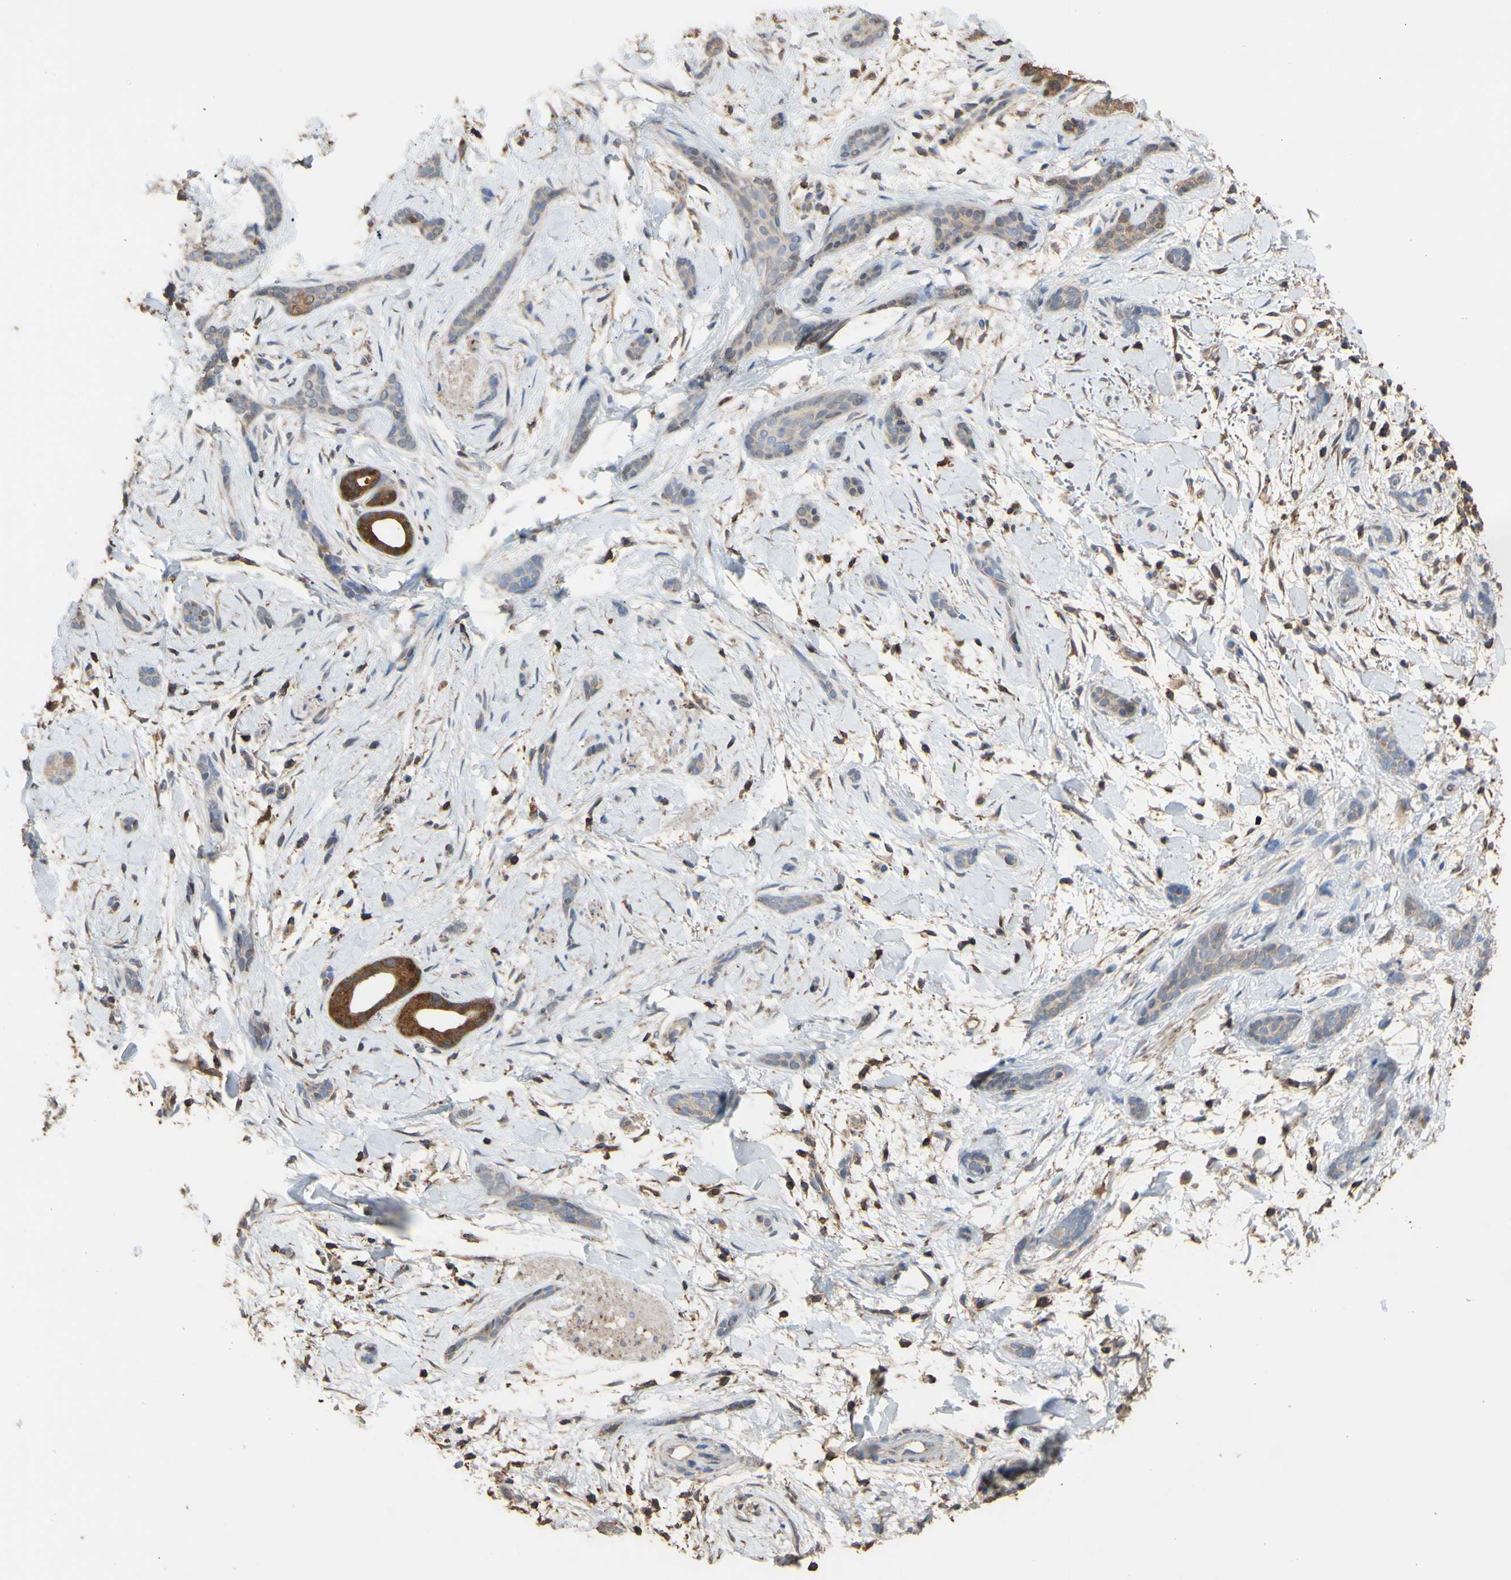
{"staining": {"intensity": "weak", "quantity": ">75%", "location": "cytoplasmic/membranous"}, "tissue": "skin cancer", "cell_type": "Tumor cells", "image_type": "cancer", "snomed": [{"axis": "morphology", "description": "Basal cell carcinoma"}, {"axis": "morphology", "description": "Adnexal tumor, benign"}, {"axis": "topography", "description": "Skin"}], "caption": "Immunohistochemical staining of skin cancer (benign adnexal tumor) exhibits weak cytoplasmic/membranous protein staining in about >75% of tumor cells.", "gene": "ALDH9A1", "patient": {"sex": "female", "age": 42}}